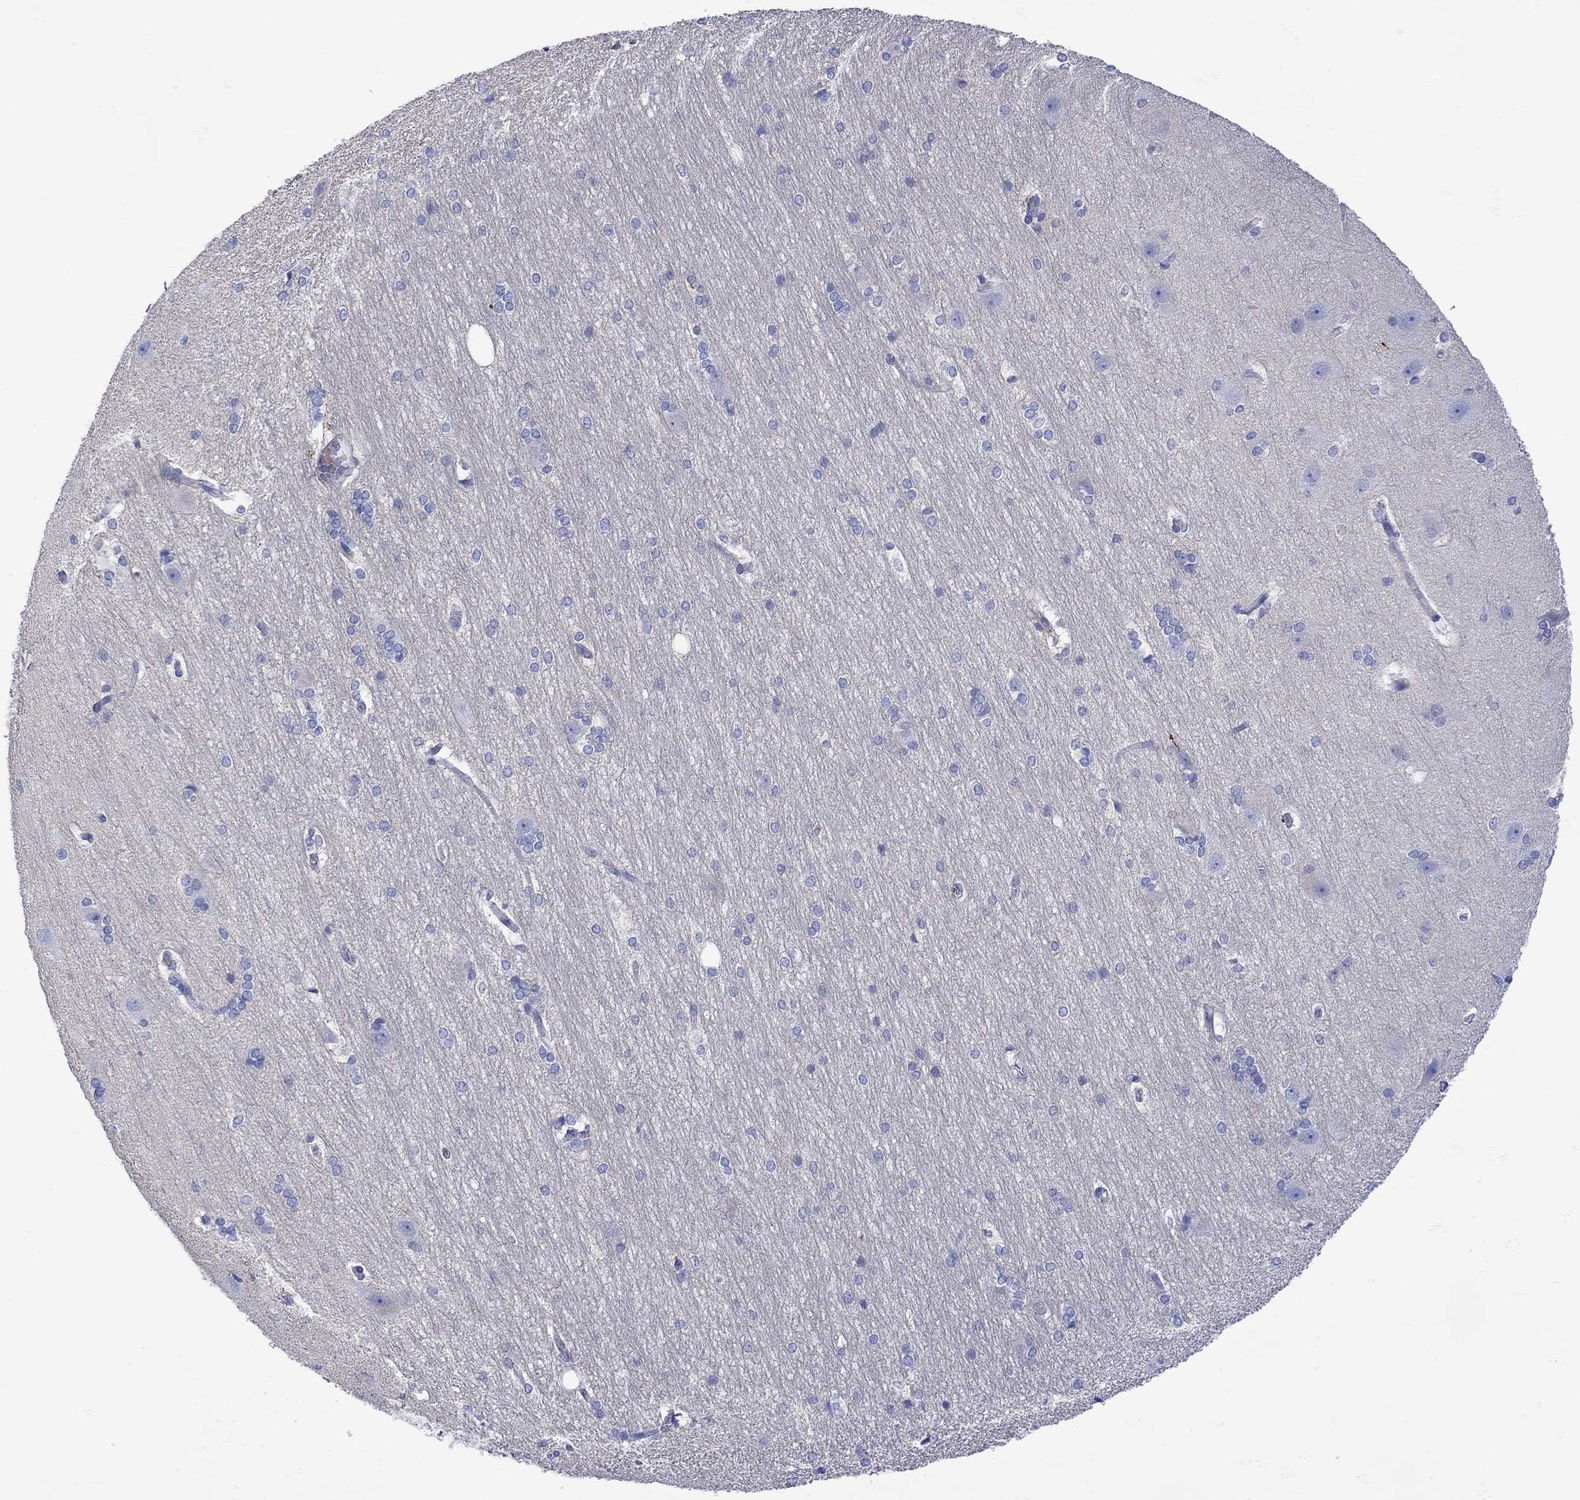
{"staining": {"intensity": "negative", "quantity": "none", "location": "none"}, "tissue": "hippocampus", "cell_type": "Glial cells", "image_type": "normal", "snomed": [{"axis": "morphology", "description": "Normal tissue, NOS"}, {"axis": "topography", "description": "Cerebral cortex"}, {"axis": "topography", "description": "Hippocampus"}], "caption": "Image shows no protein expression in glial cells of normal hippocampus.", "gene": "ANKMY1", "patient": {"sex": "female", "age": 19}}